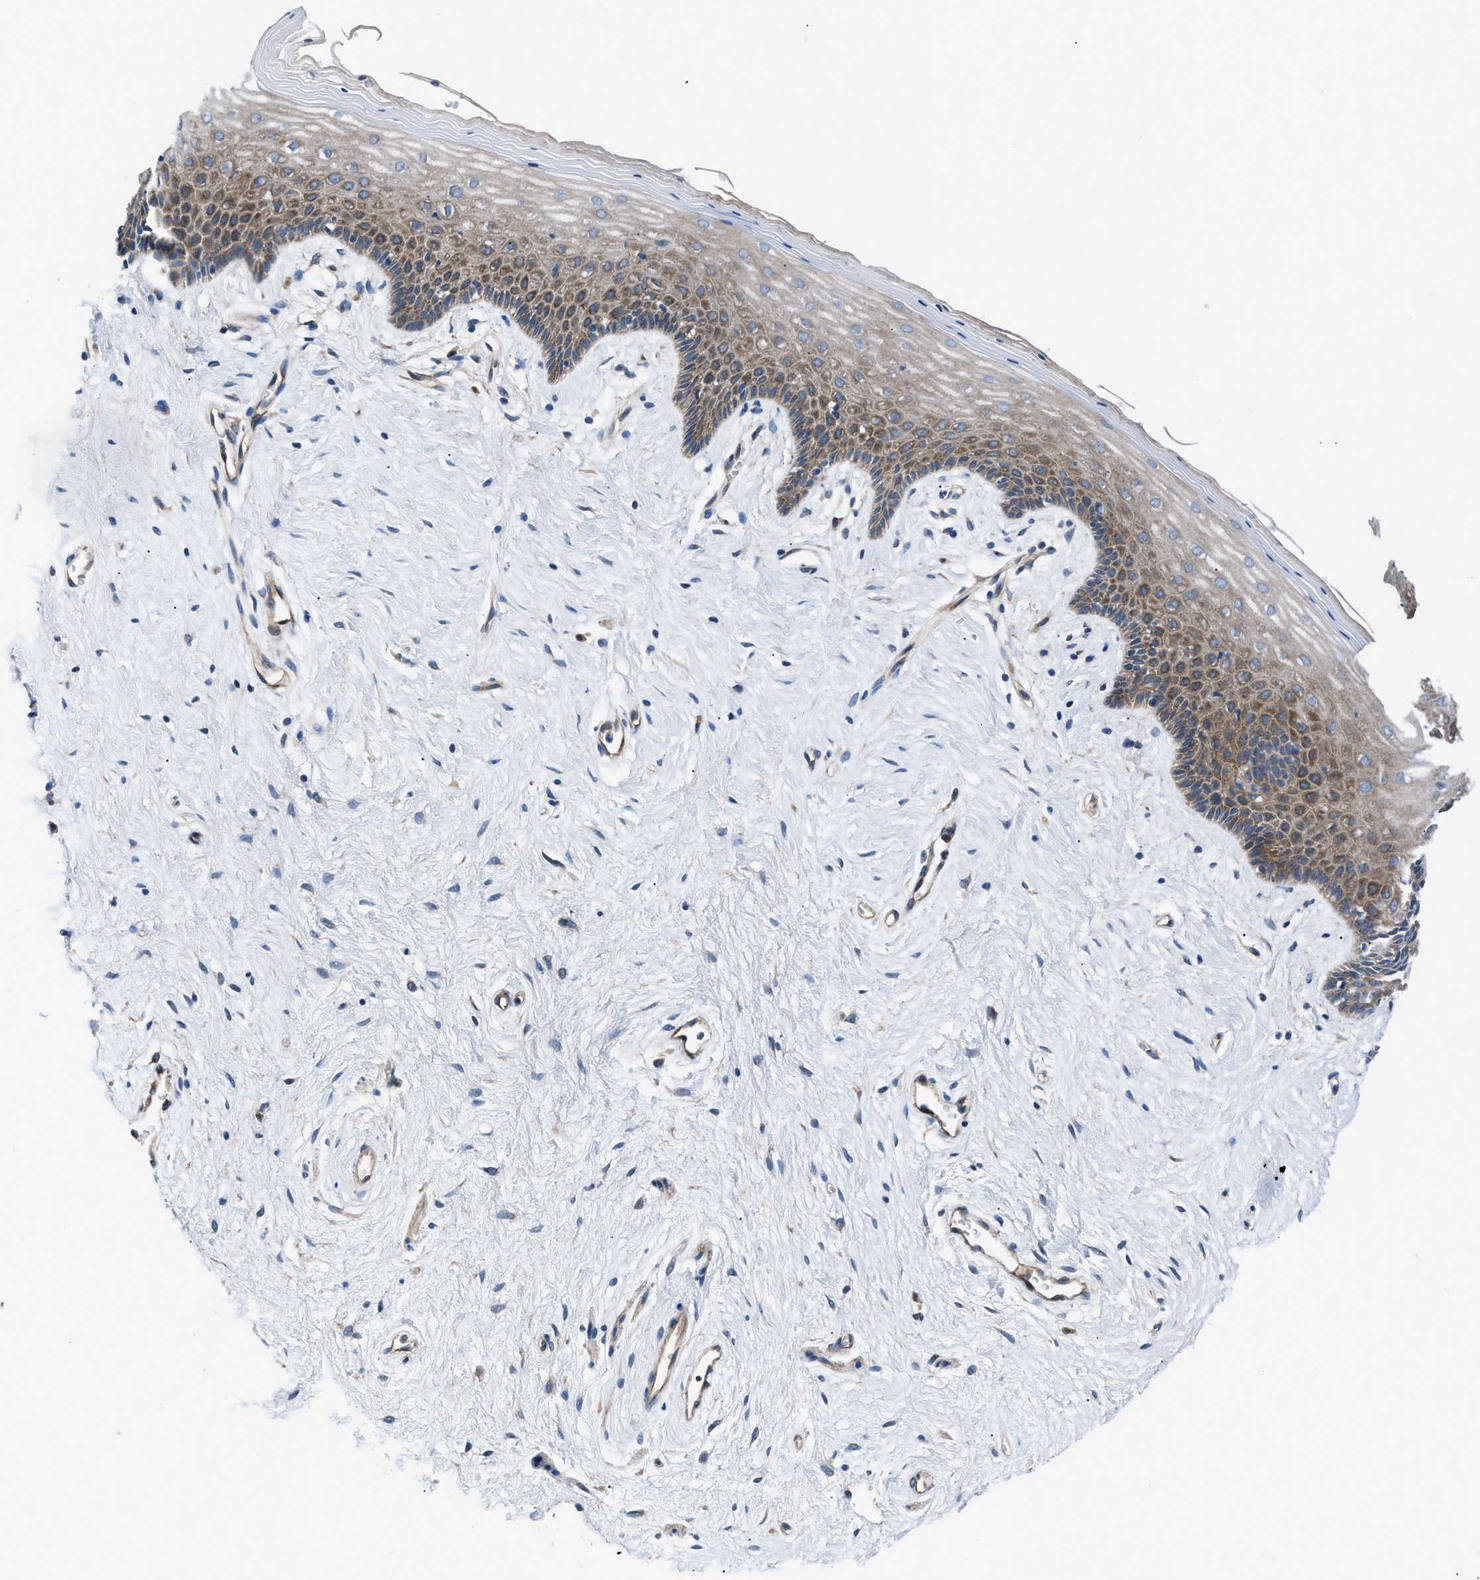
{"staining": {"intensity": "moderate", "quantity": ">75%", "location": "cytoplasmic/membranous"}, "tissue": "vagina", "cell_type": "Squamous epithelial cells", "image_type": "normal", "snomed": [{"axis": "morphology", "description": "Normal tissue, NOS"}, {"axis": "topography", "description": "Vagina"}], "caption": "Protein analysis of benign vagina exhibits moderate cytoplasmic/membranous expression in approximately >75% of squamous epithelial cells.", "gene": "TRIP4", "patient": {"sex": "female", "age": 44}}